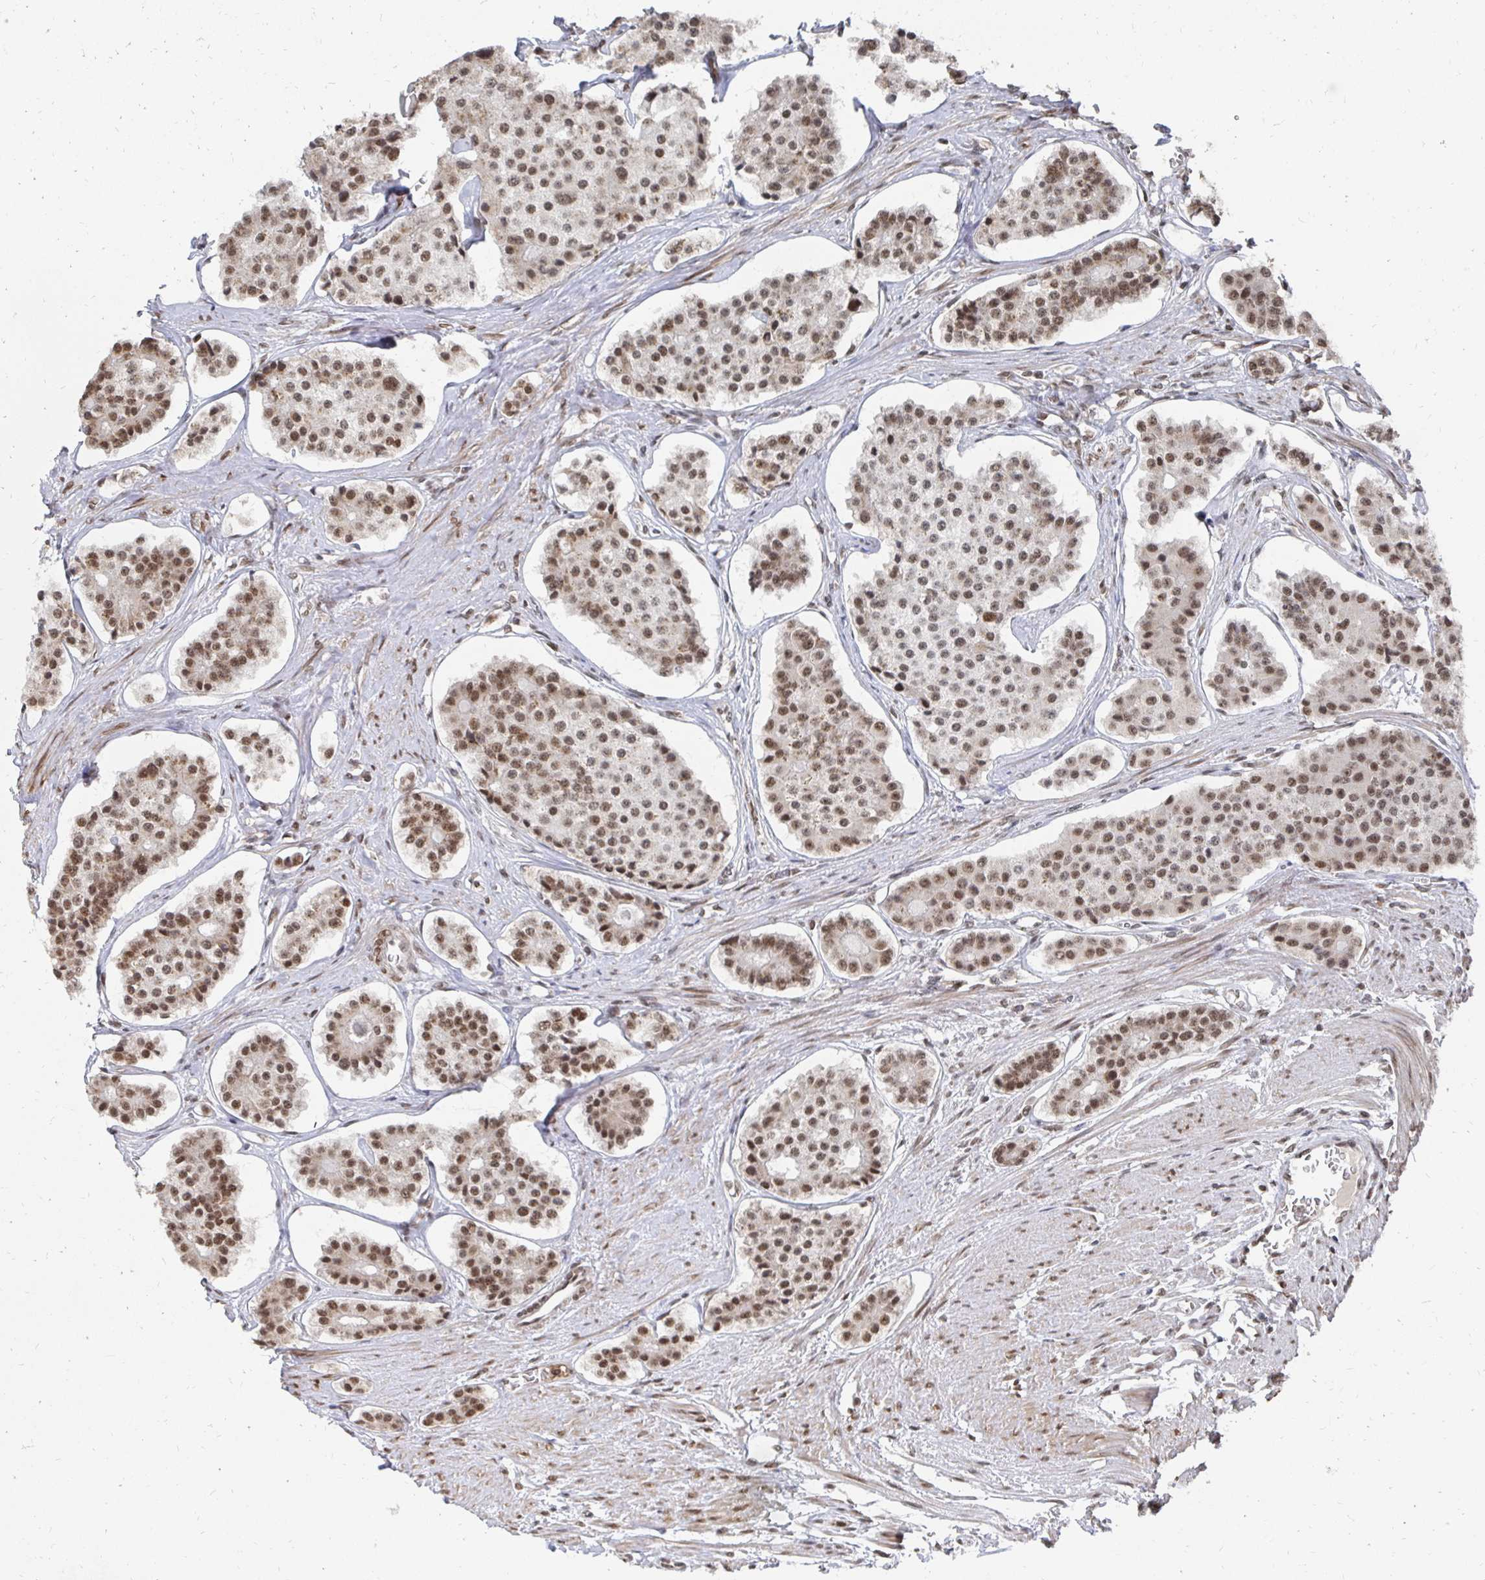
{"staining": {"intensity": "moderate", "quantity": ">75%", "location": "nuclear"}, "tissue": "carcinoid", "cell_type": "Tumor cells", "image_type": "cancer", "snomed": [{"axis": "morphology", "description": "Carcinoid, malignant, NOS"}, {"axis": "topography", "description": "Small intestine"}], "caption": "Tumor cells exhibit medium levels of moderate nuclear positivity in approximately >75% of cells in human malignant carcinoid.", "gene": "GTF3C6", "patient": {"sex": "female", "age": 65}}